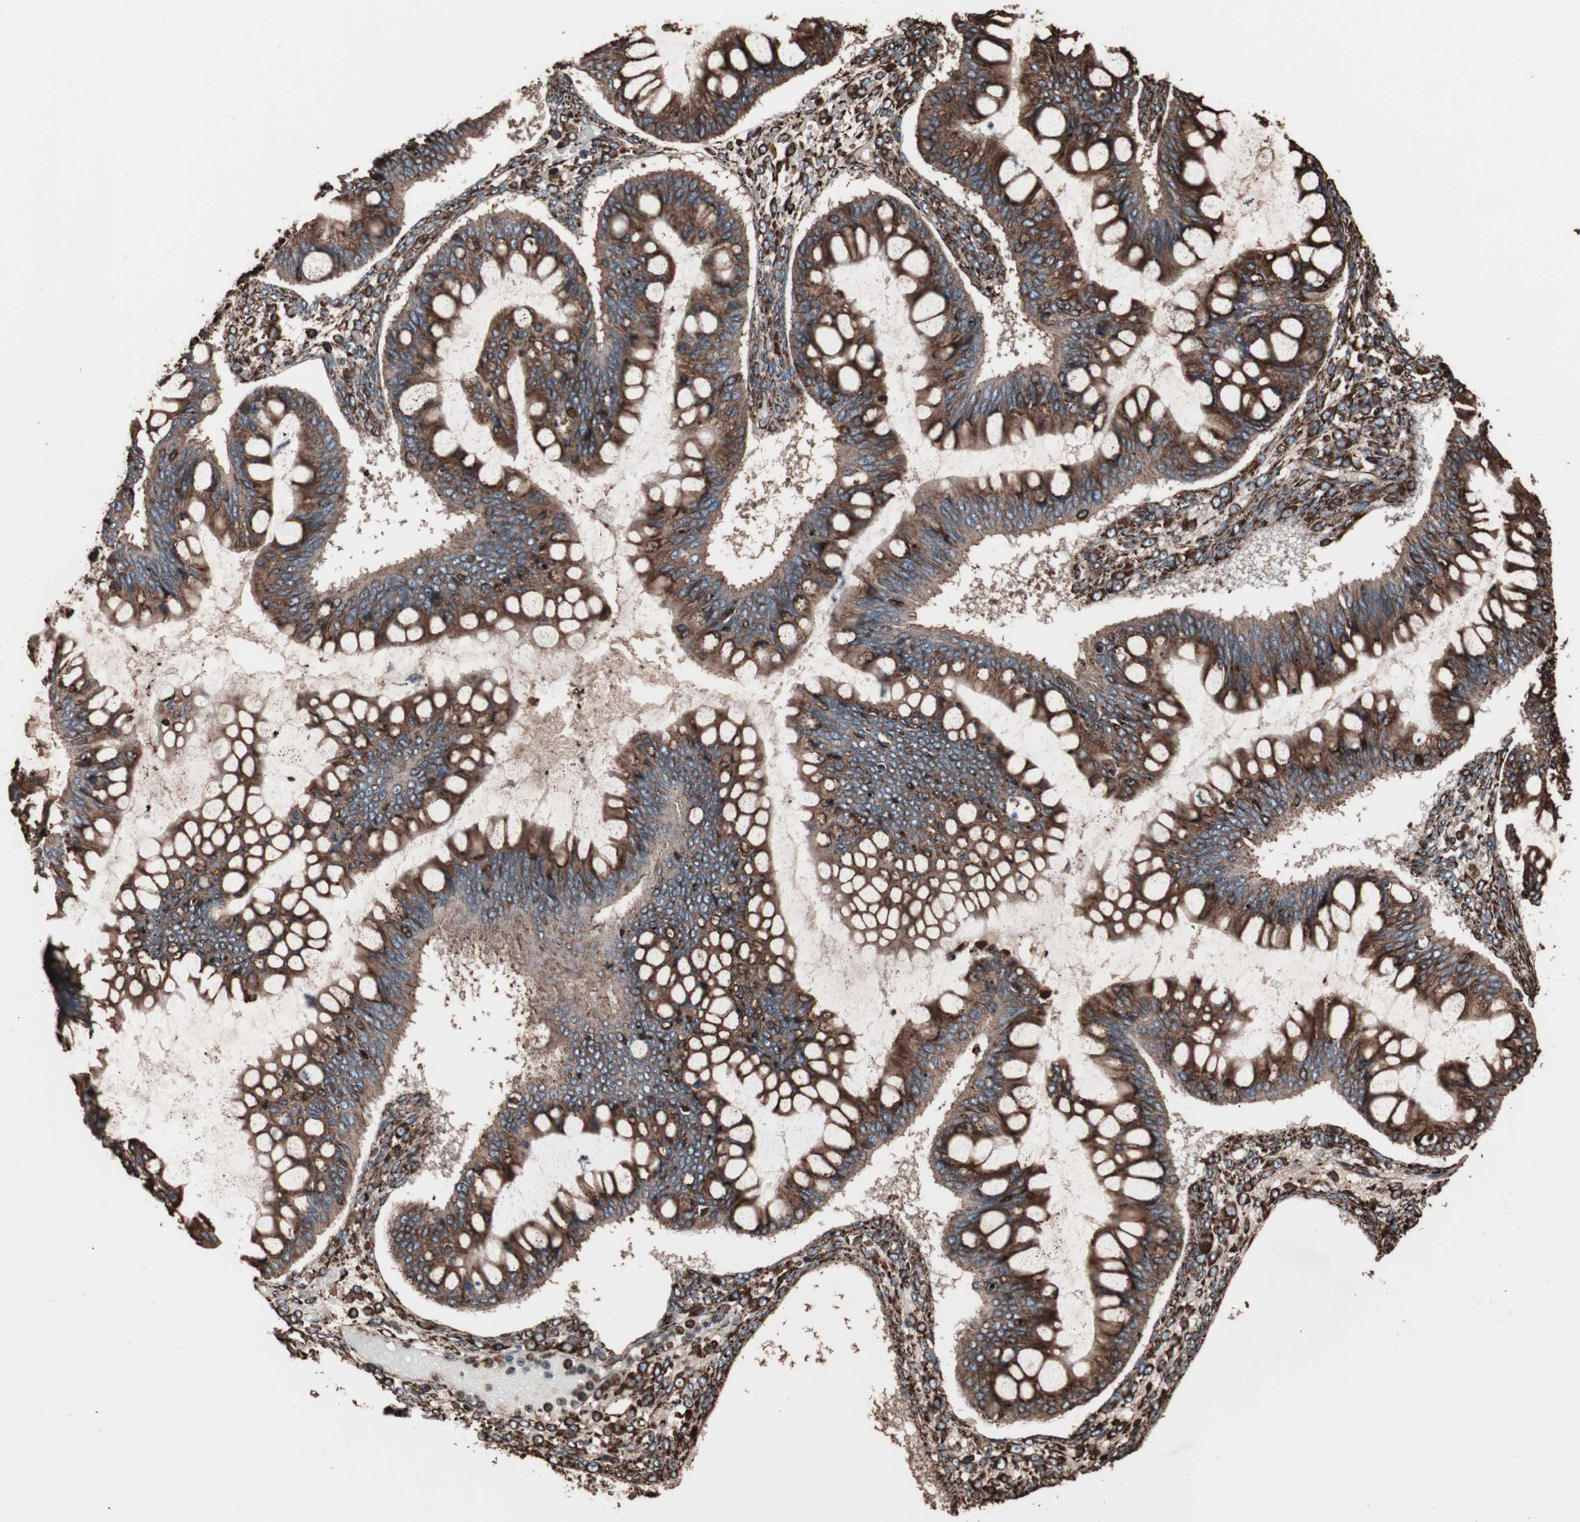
{"staining": {"intensity": "strong", "quantity": ">75%", "location": "cytoplasmic/membranous"}, "tissue": "ovarian cancer", "cell_type": "Tumor cells", "image_type": "cancer", "snomed": [{"axis": "morphology", "description": "Cystadenocarcinoma, mucinous, NOS"}, {"axis": "topography", "description": "Ovary"}], "caption": "This histopathology image reveals mucinous cystadenocarcinoma (ovarian) stained with immunohistochemistry to label a protein in brown. The cytoplasmic/membranous of tumor cells show strong positivity for the protein. Nuclei are counter-stained blue.", "gene": "HSP90B1", "patient": {"sex": "female", "age": 73}}